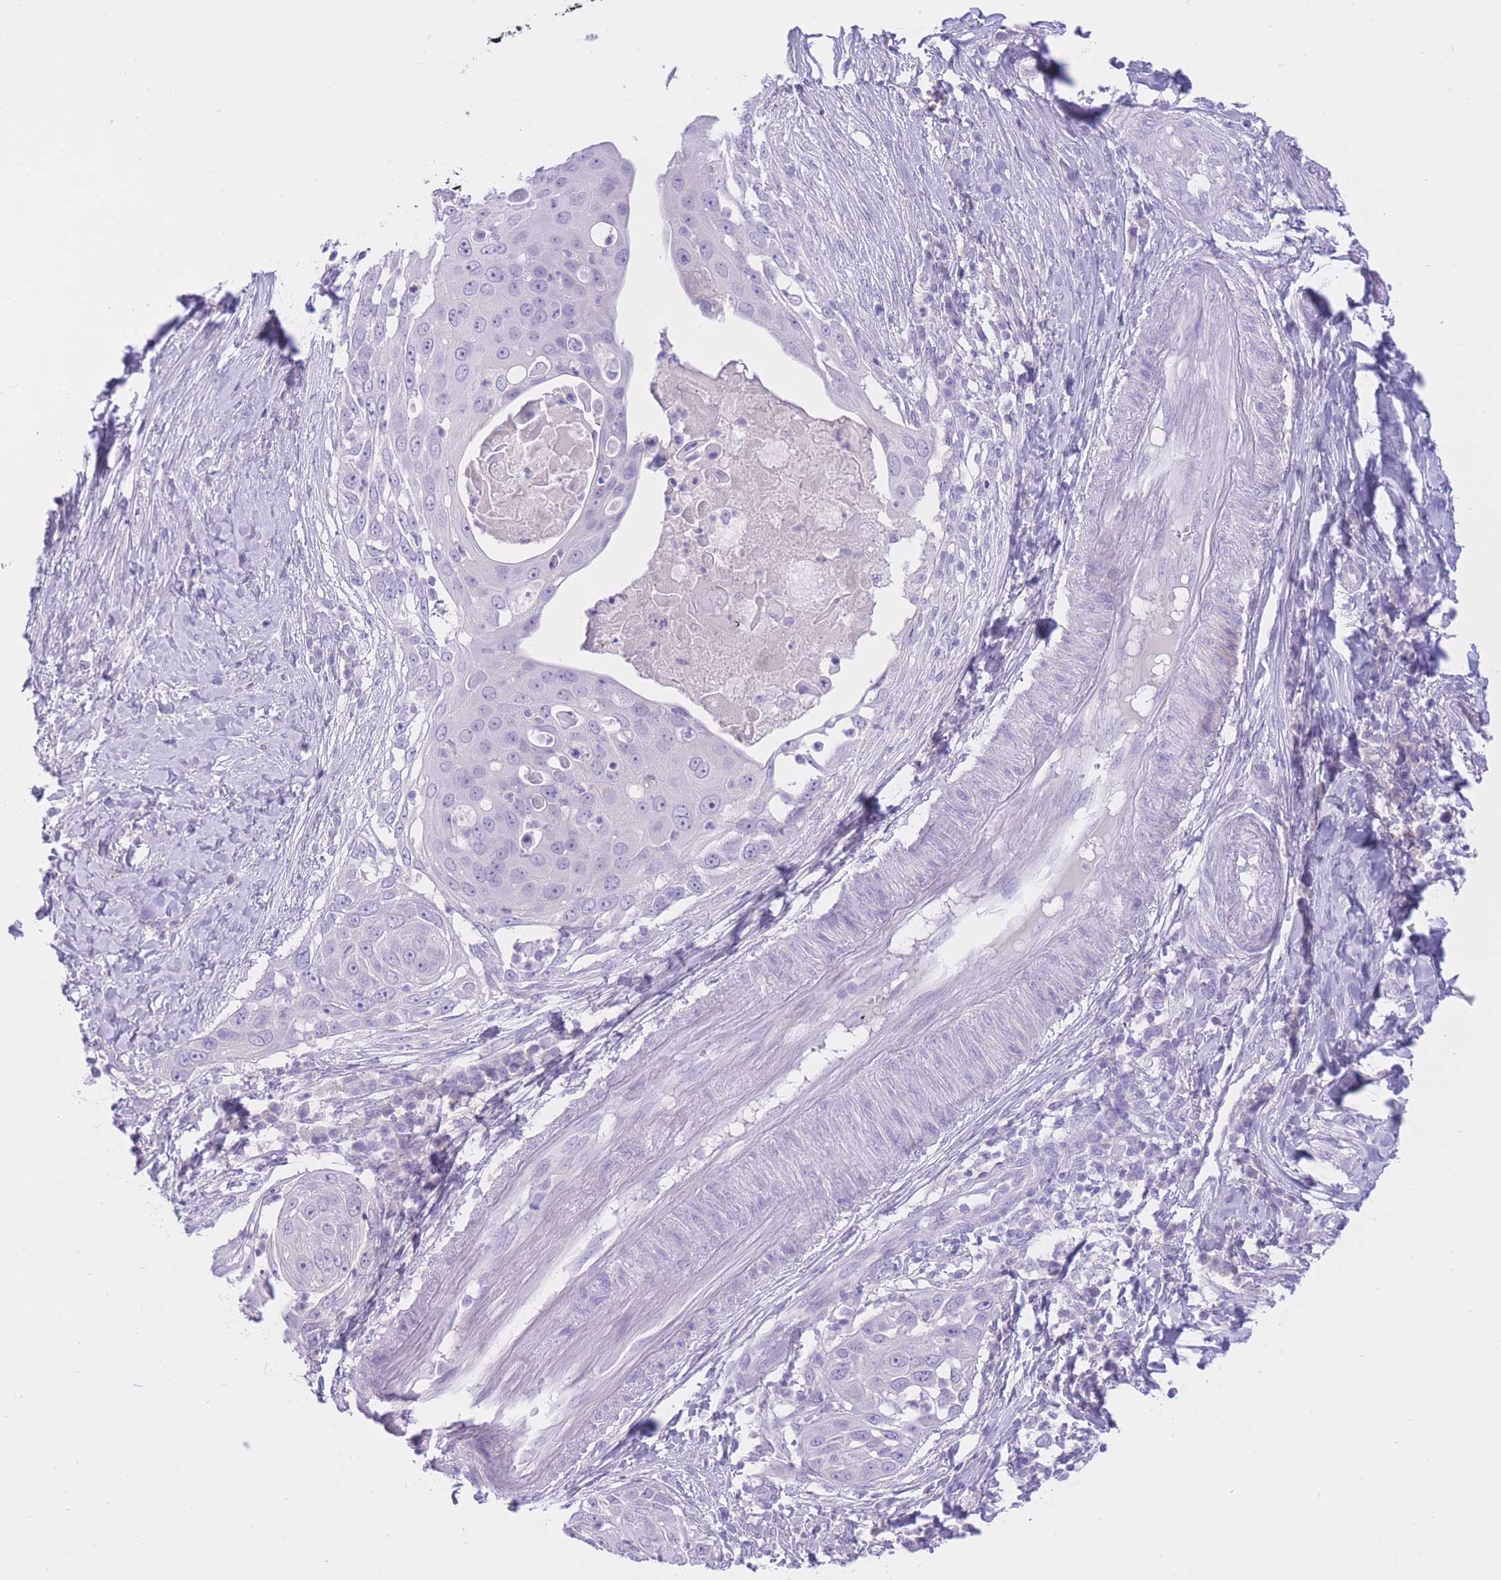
{"staining": {"intensity": "negative", "quantity": "none", "location": "none"}, "tissue": "skin cancer", "cell_type": "Tumor cells", "image_type": "cancer", "snomed": [{"axis": "morphology", "description": "Squamous cell carcinoma, NOS"}, {"axis": "topography", "description": "Skin"}], "caption": "This is an immunohistochemistry micrograph of skin cancer (squamous cell carcinoma). There is no expression in tumor cells.", "gene": "ZNF212", "patient": {"sex": "female", "age": 44}}